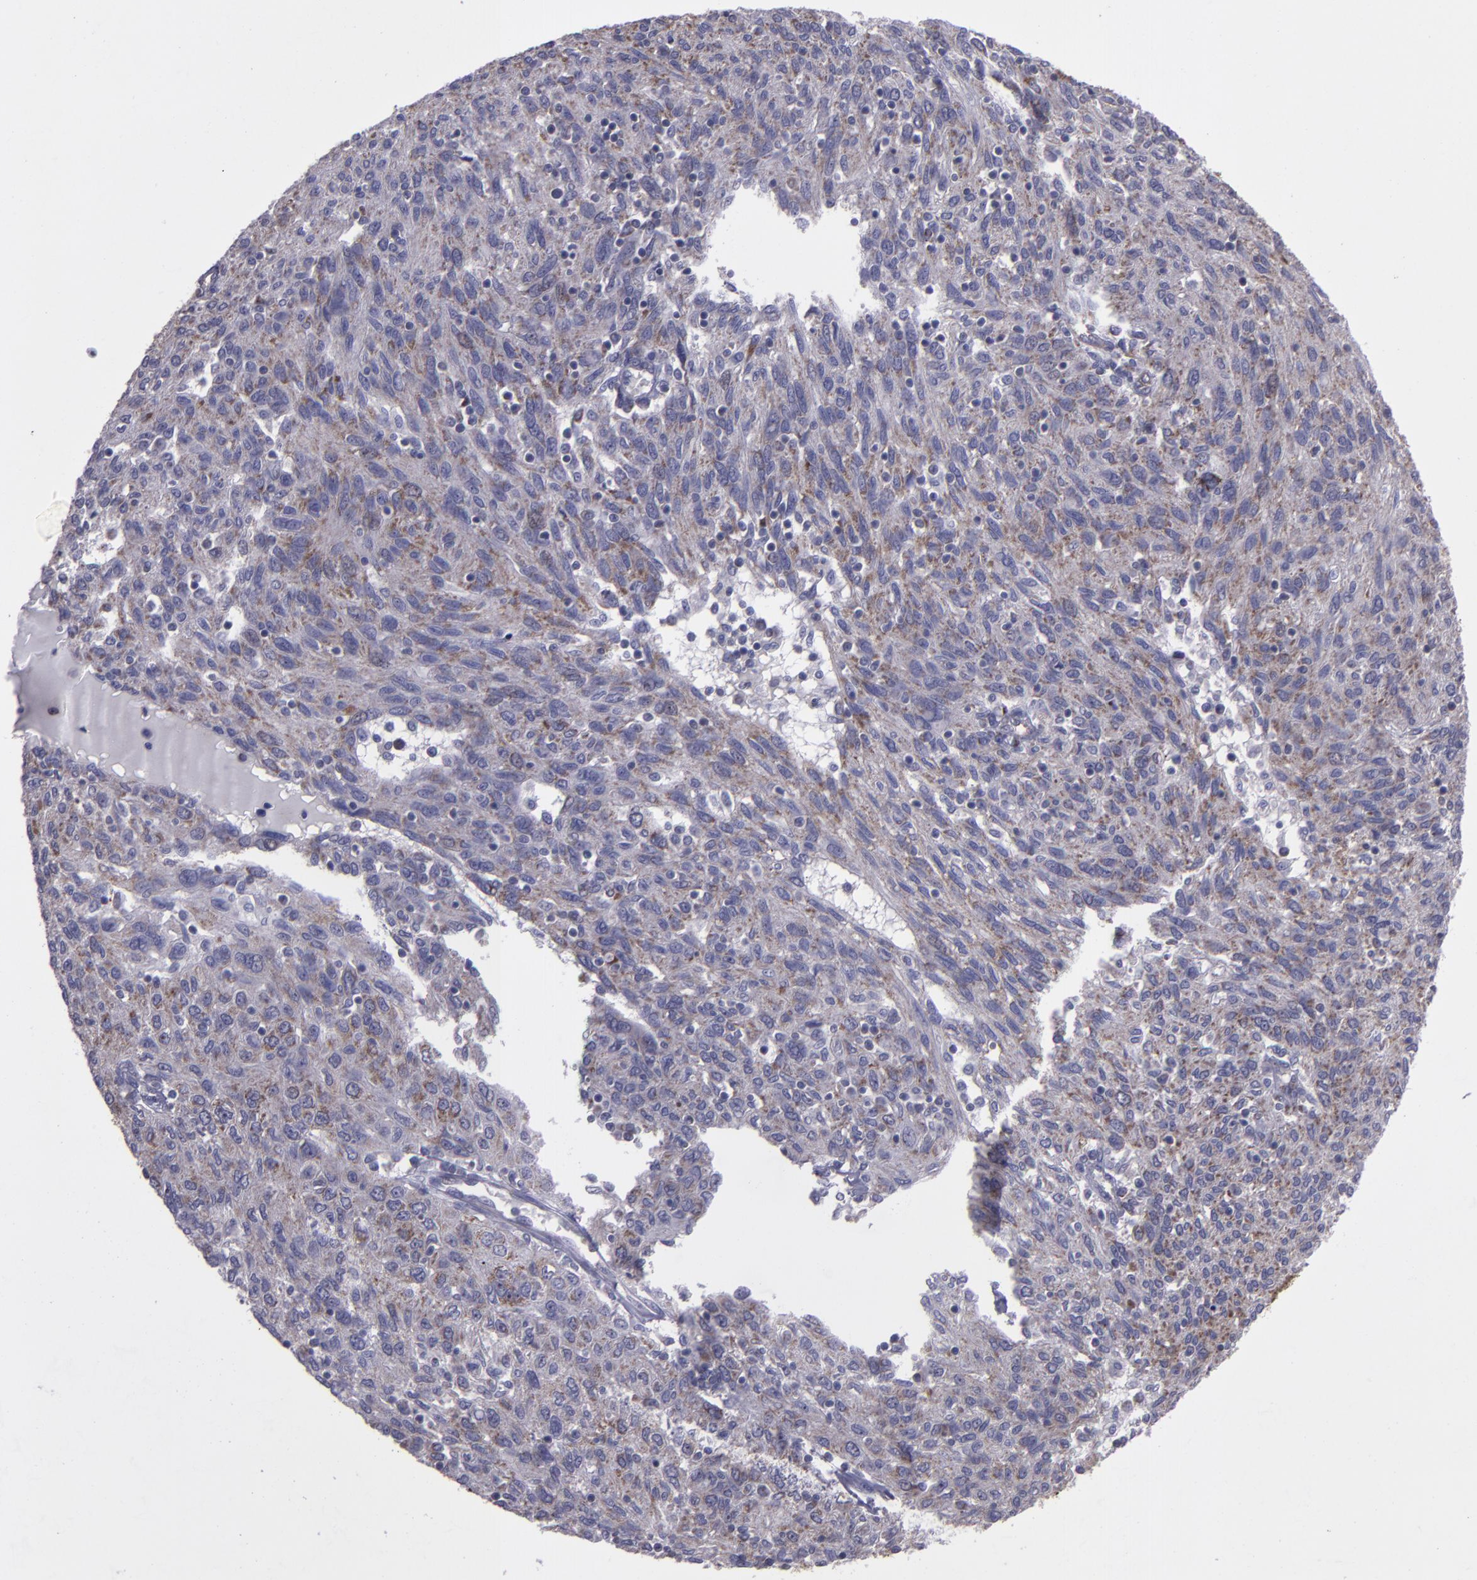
{"staining": {"intensity": "weak", "quantity": ">75%", "location": "cytoplasmic/membranous"}, "tissue": "ovarian cancer", "cell_type": "Tumor cells", "image_type": "cancer", "snomed": [{"axis": "morphology", "description": "Carcinoma, endometroid"}, {"axis": "topography", "description": "Ovary"}], "caption": "Protein analysis of endometroid carcinoma (ovarian) tissue exhibits weak cytoplasmic/membranous positivity in about >75% of tumor cells.", "gene": "LONP1", "patient": {"sex": "female", "age": 50}}